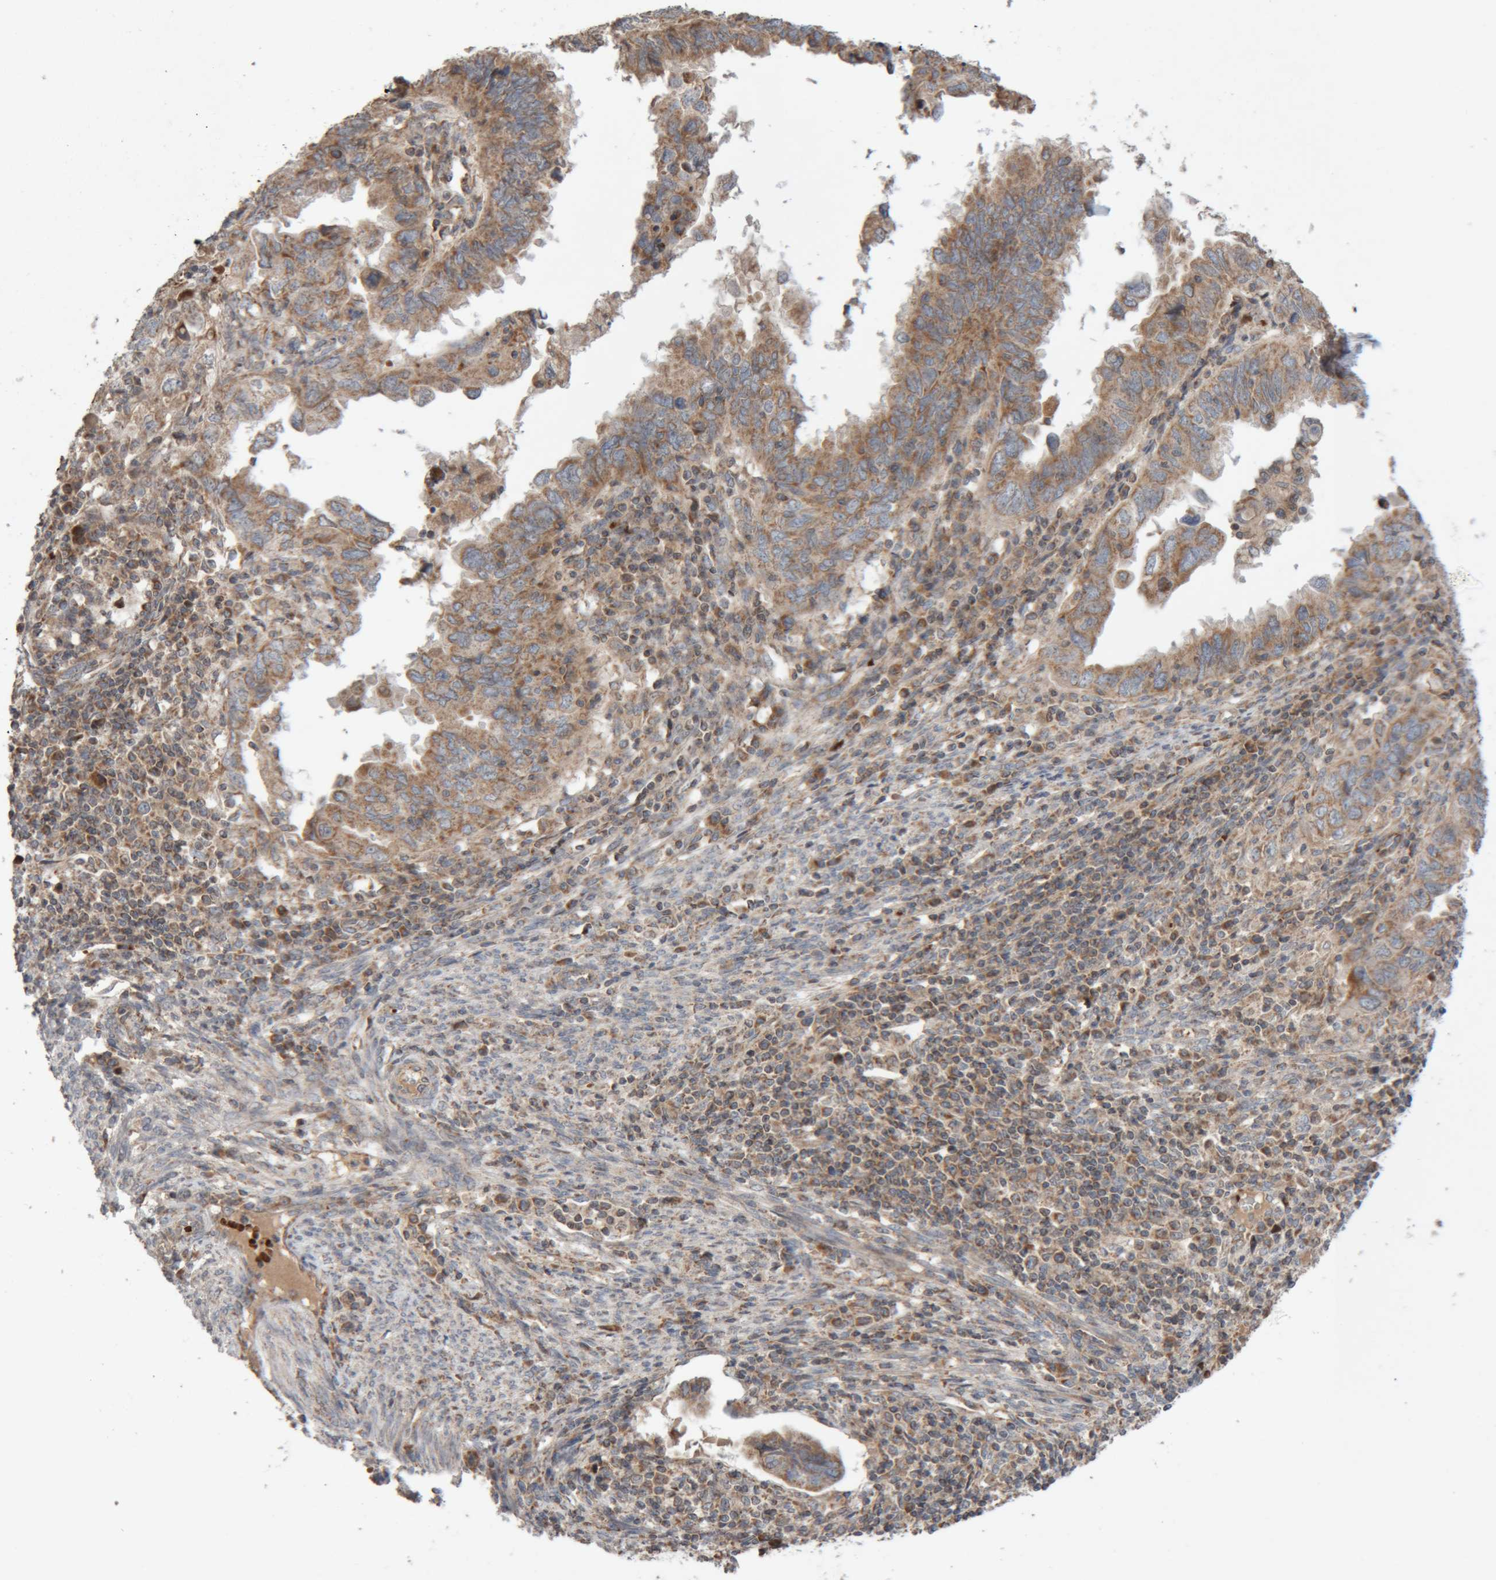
{"staining": {"intensity": "moderate", "quantity": ">75%", "location": "cytoplasmic/membranous"}, "tissue": "endometrial cancer", "cell_type": "Tumor cells", "image_type": "cancer", "snomed": [{"axis": "morphology", "description": "Adenocarcinoma, NOS"}, {"axis": "topography", "description": "Uterus"}], "caption": "Immunohistochemistry (DAB (3,3'-diaminobenzidine)) staining of endometrial cancer reveals moderate cytoplasmic/membranous protein positivity in about >75% of tumor cells.", "gene": "KIF21B", "patient": {"sex": "female", "age": 77}}